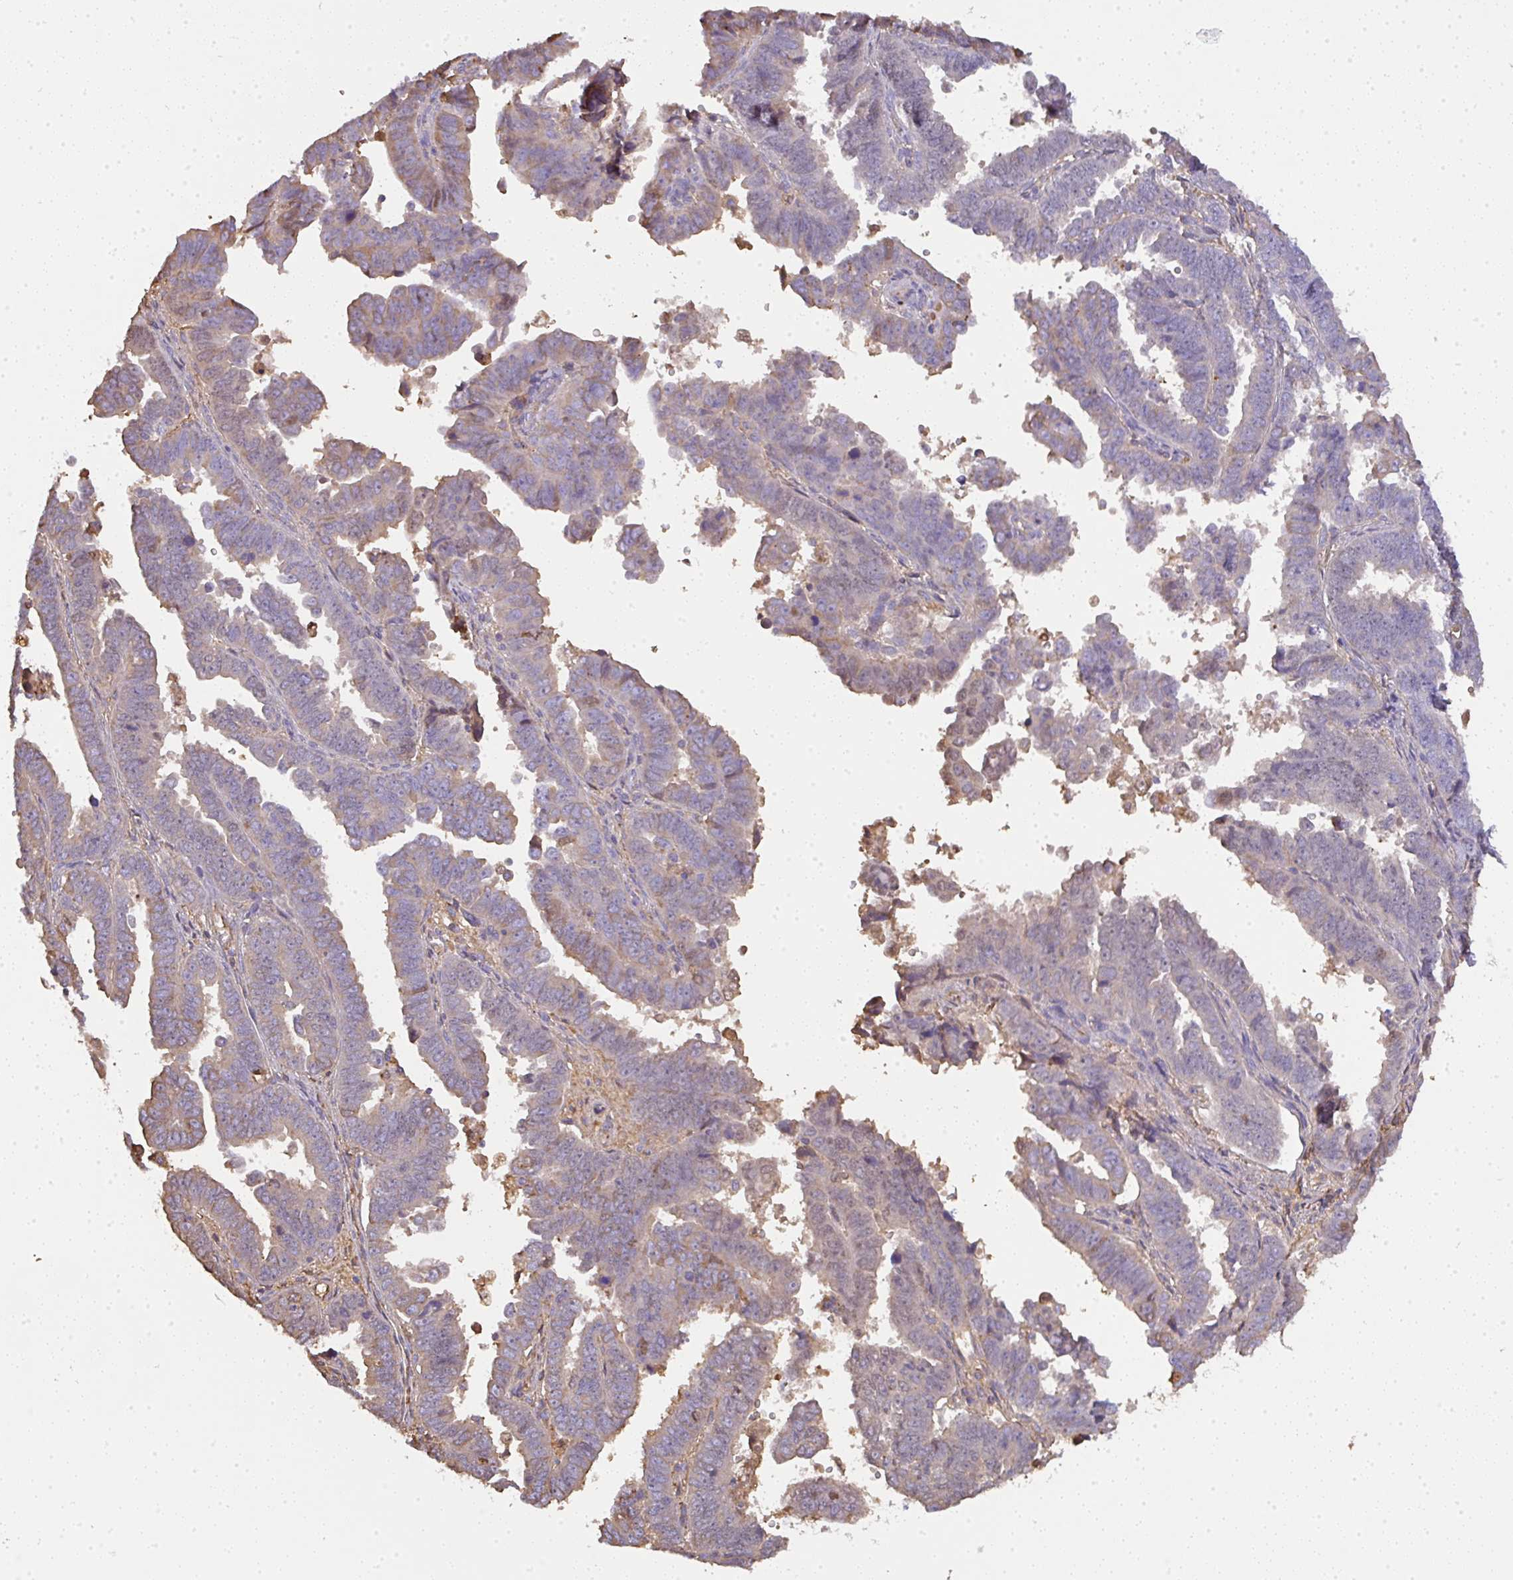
{"staining": {"intensity": "weak", "quantity": "25%-75%", "location": "cytoplasmic/membranous"}, "tissue": "endometrial cancer", "cell_type": "Tumor cells", "image_type": "cancer", "snomed": [{"axis": "morphology", "description": "Adenocarcinoma, NOS"}, {"axis": "topography", "description": "Endometrium"}], "caption": "This image exhibits adenocarcinoma (endometrial) stained with immunohistochemistry to label a protein in brown. The cytoplasmic/membranous of tumor cells show weak positivity for the protein. Nuclei are counter-stained blue.", "gene": "SMYD5", "patient": {"sex": "female", "age": 75}}